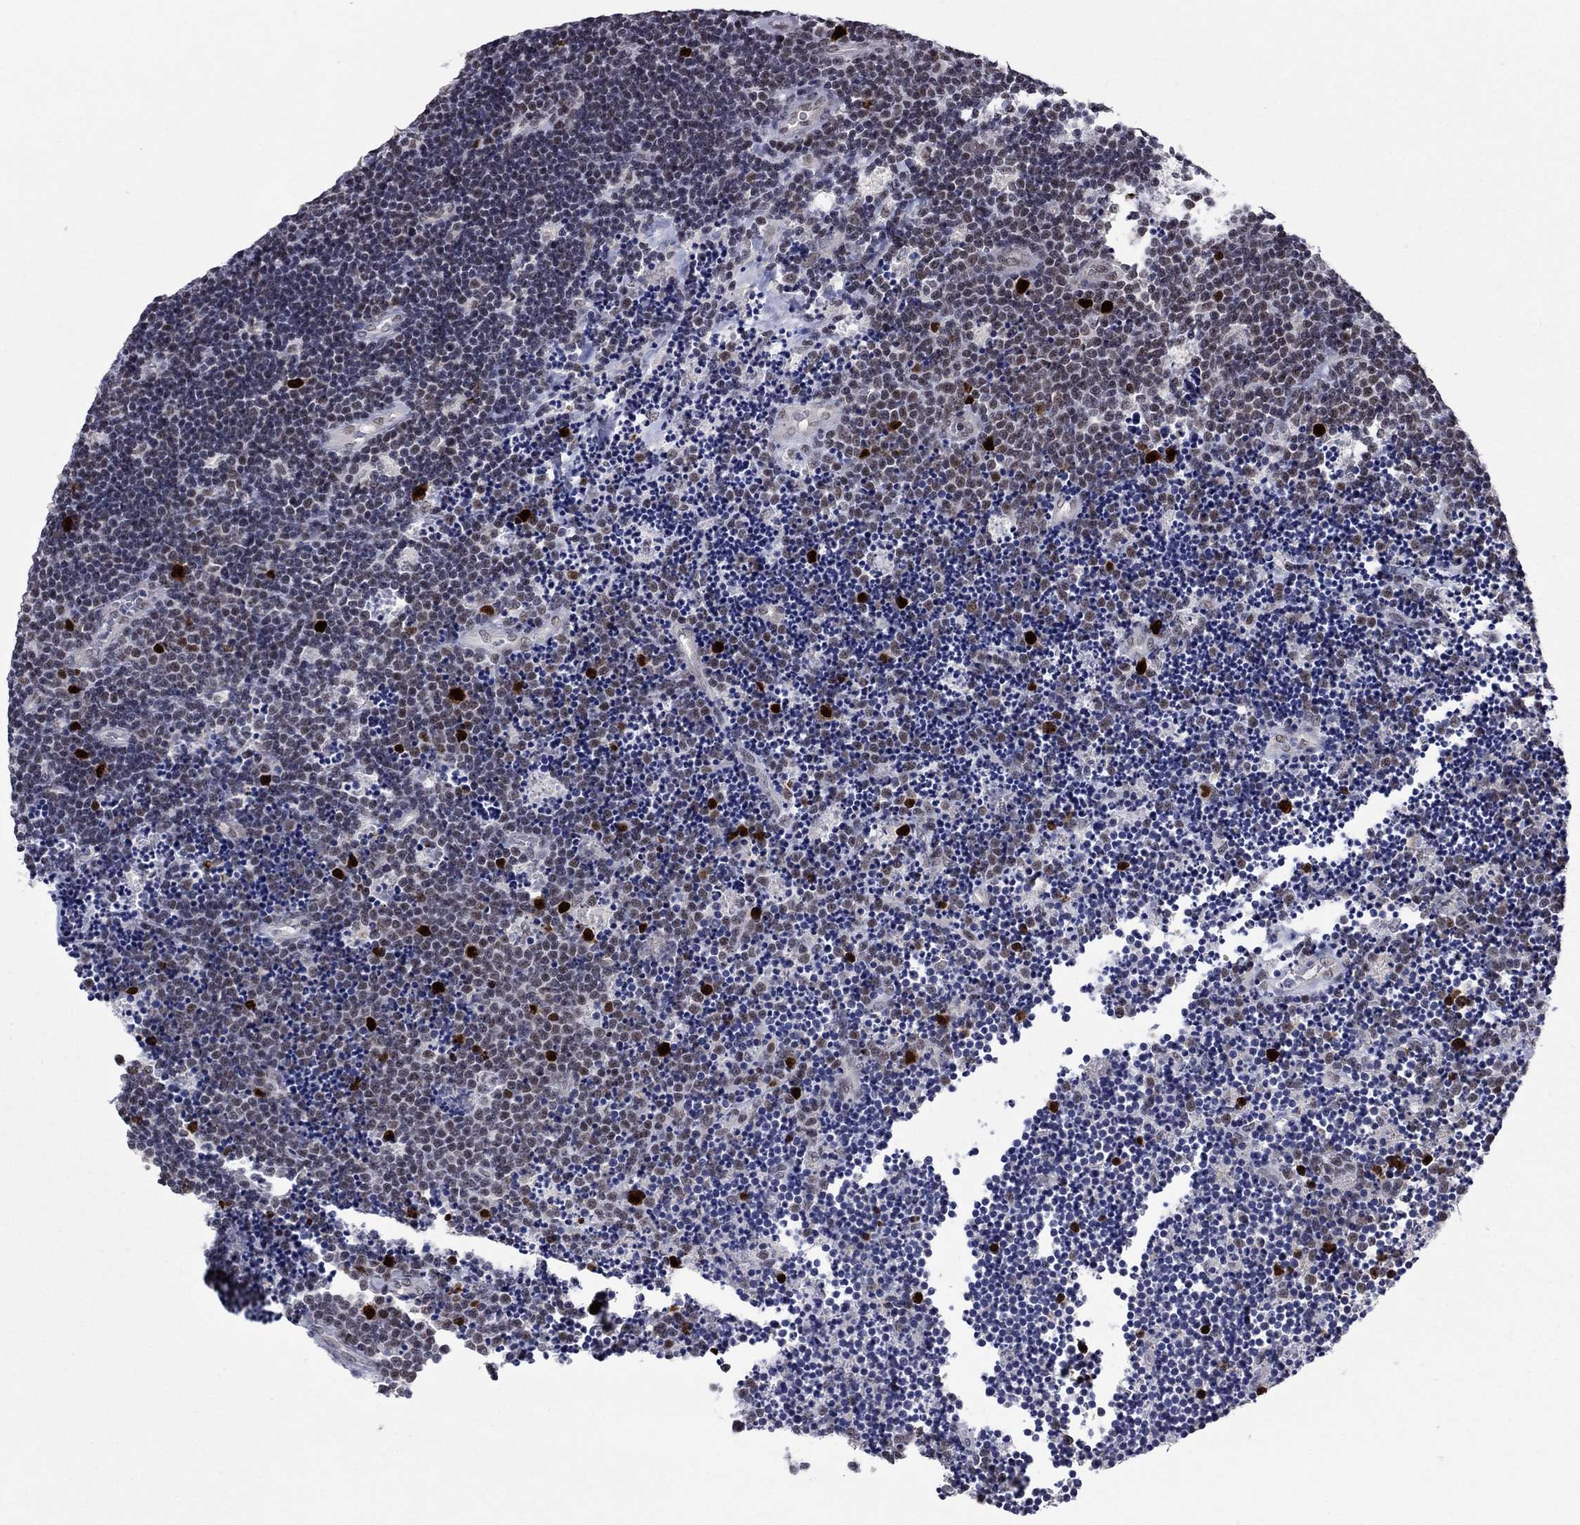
{"staining": {"intensity": "strong", "quantity": "<25%", "location": "nuclear"}, "tissue": "lymphoma", "cell_type": "Tumor cells", "image_type": "cancer", "snomed": [{"axis": "morphology", "description": "Malignant lymphoma, non-Hodgkin's type, Low grade"}, {"axis": "topography", "description": "Brain"}], "caption": "A micrograph of low-grade malignant lymphoma, non-Hodgkin's type stained for a protein reveals strong nuclear brown staining in tumor cells.", "gene": "CDCA5", "patient": {"sex": "female", "age": 66}}